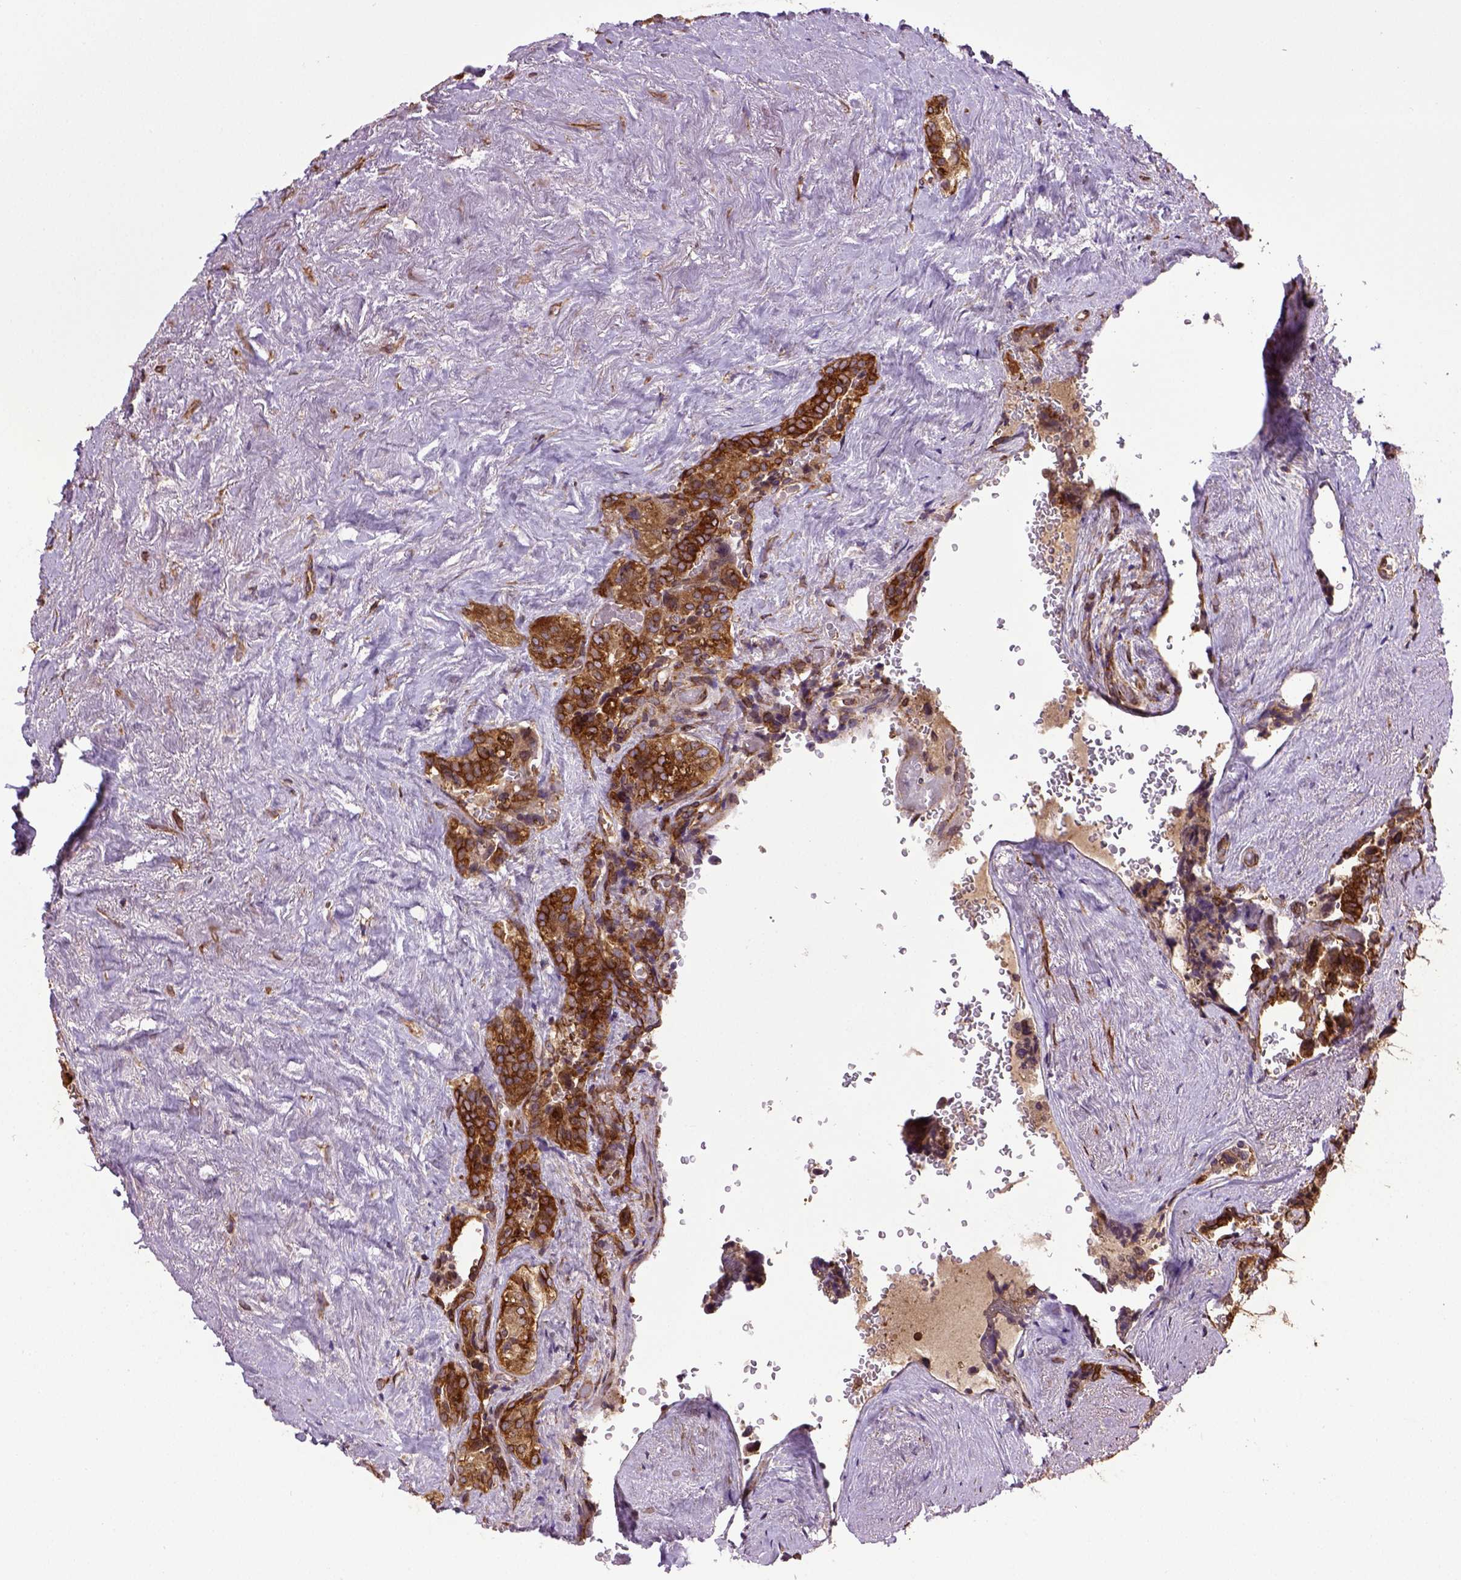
{"staining": {"intensity": "strong", "quantity": ">75%", "location": "cytoplasmic/membranous"}, "tissue": "seminal vesicle", "cell_type": "Glandular cells", "image_type": "normal", "snomed": [{"axis": "morphology", "description": "Normal tissue, NOS"}, {"axis": "topography", "description": "Seminal veicle"}], "caption": "Protein staining reveals strong cytoplasmic/membranous staining in approximately >75% of glandular cells in normal seminal vesicle.", "gene": "CAPRIN1", "patient": {"sex": "male", "age": 69}}